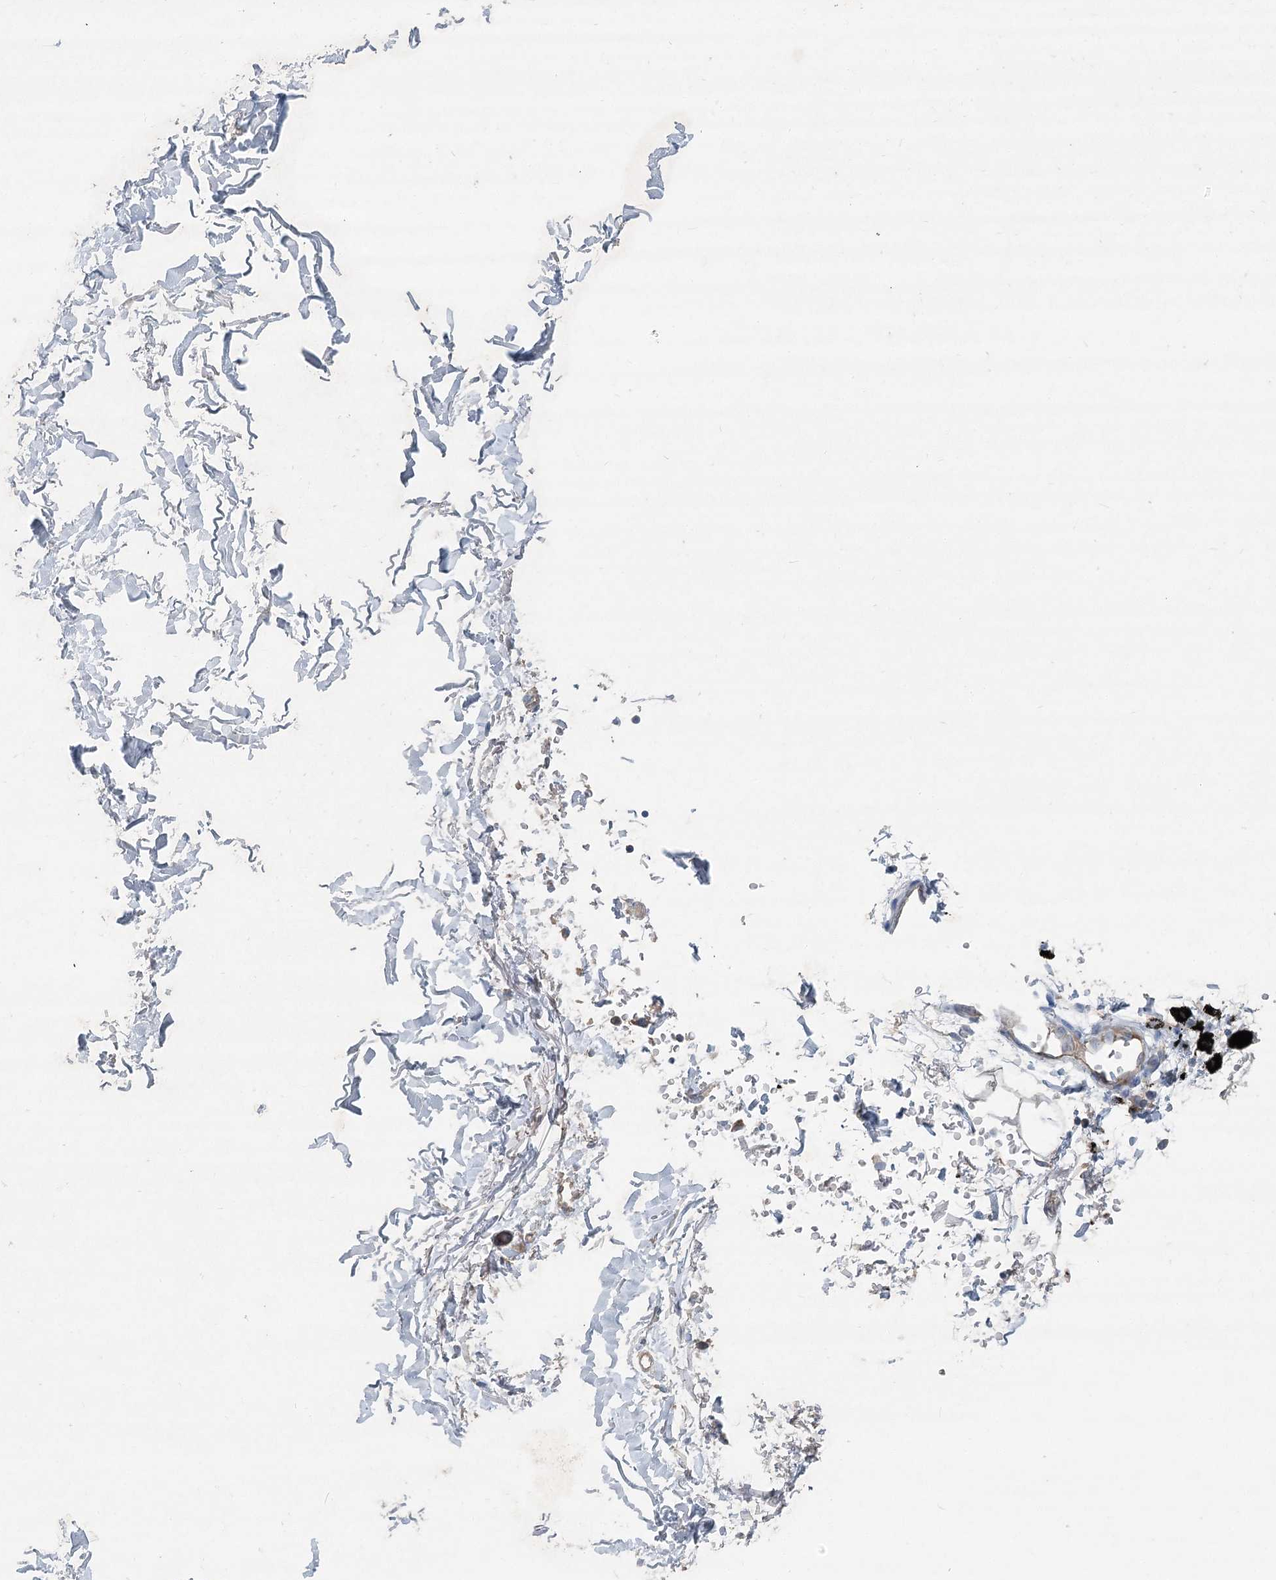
{"staining": {"intensity": "negative", "quantity": "none", "location": "none"}, "tissue": "adipose tissue", "cell_type": "Adipocytes", "image_type": "normal", "snomed": [{"axis": "morphology", "description": "Normal tissue, NOS"}, {"axis": "topography", "description": "Cartilage tissue"}, {"axis": "topography", "description": "Bronchus"}], "caption": "Unremarkable adipose tissue was stained to show a protein in brown. There is no significant expression in adipocytes.", "gene": "DNMBP", "patient": {"sex": "female", "age": 73}}